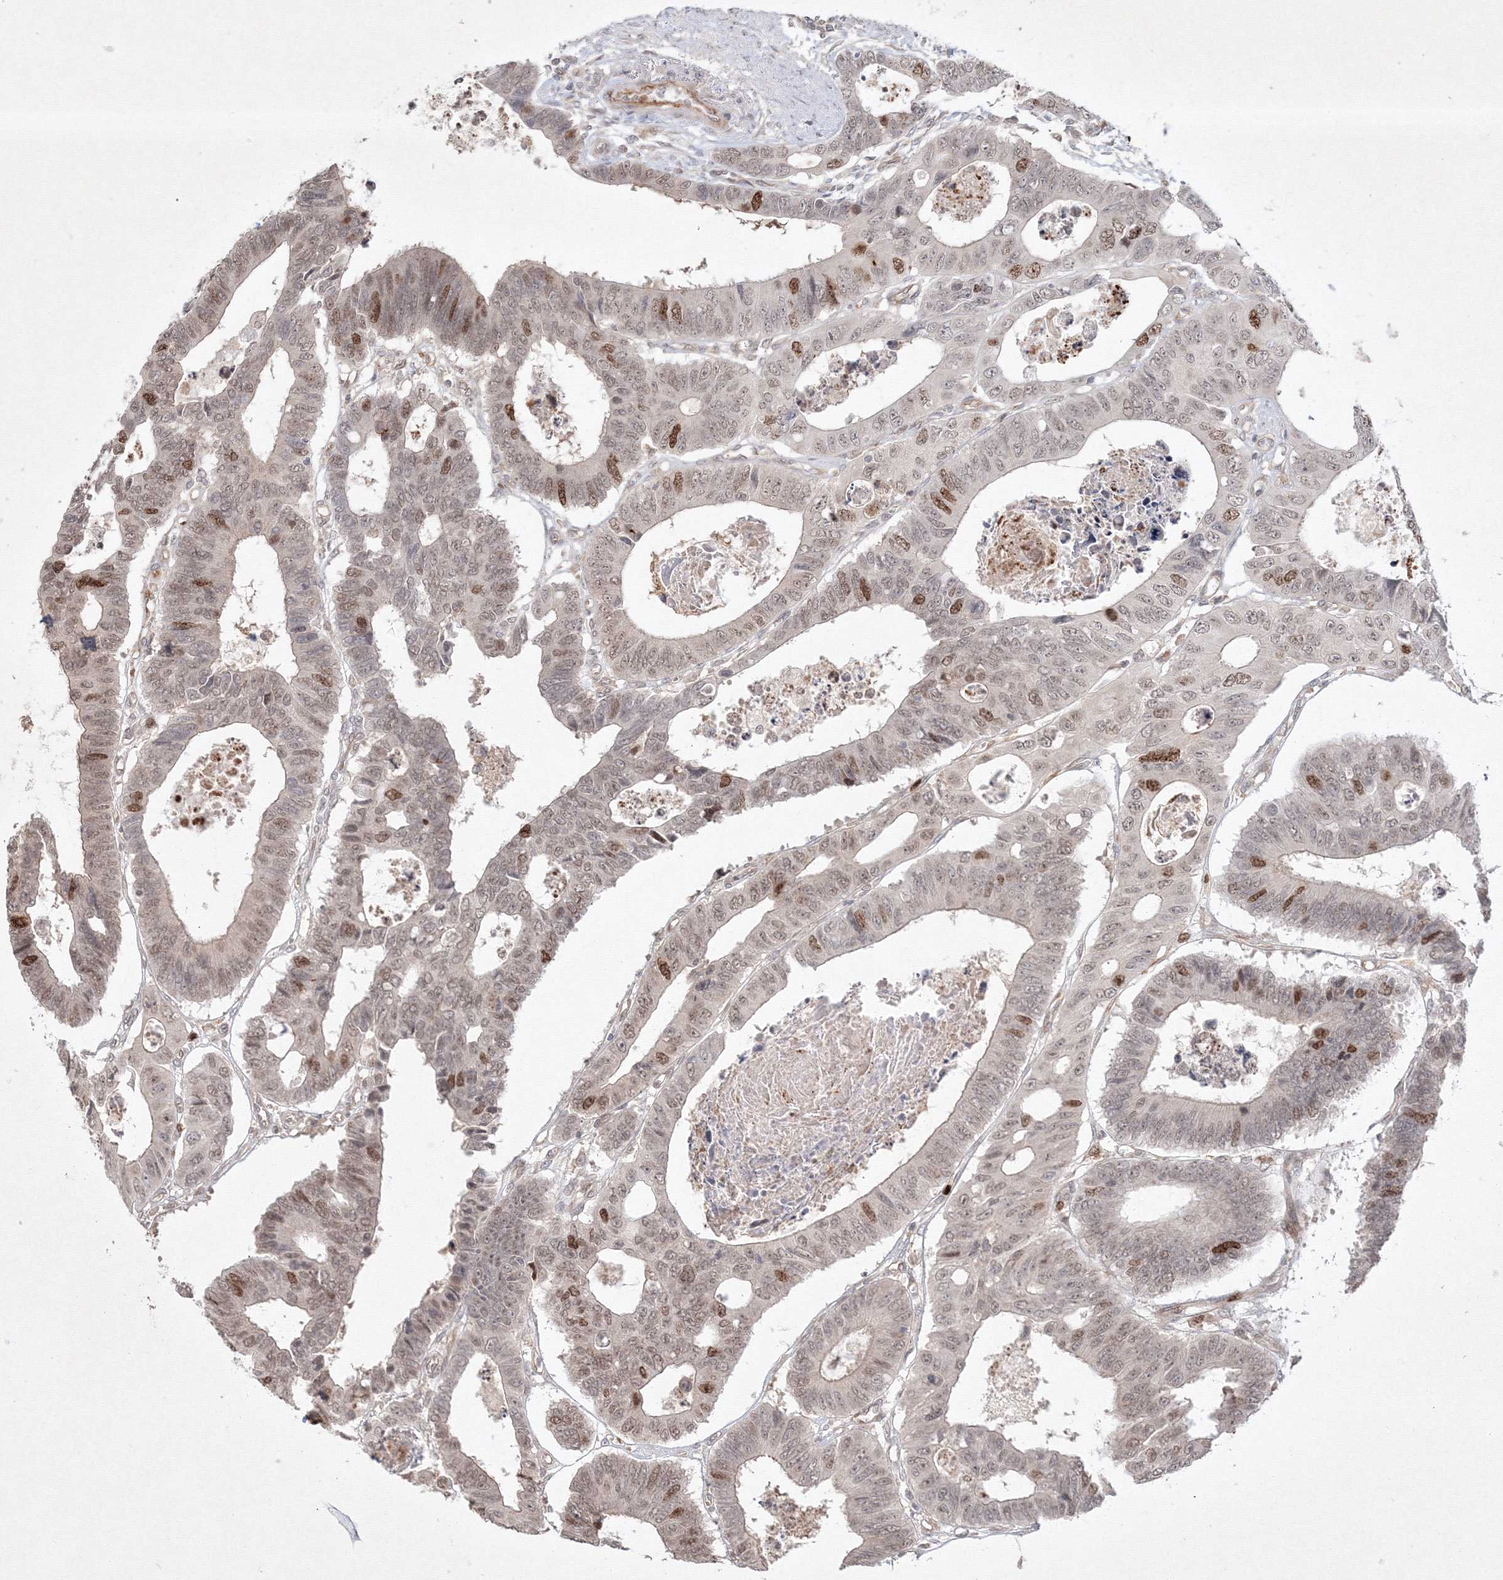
{"staining": {"intensity": "moderate", "quantity": "25%-75%", "location": "nuclear"}, "tissue": "colorectal cancer", "cell_type": "Tumor cells", "image_type": "cancer", "snomed": [{"axis": "morphology", "description": "Adenocarcinoma, NOS"}, {"axis": "topography", "description": "Rectum"}], "caption": "A high-resolution histopathology image shows IHC staining of adenocarcinoma (colorectal), which exhibits moderate nuclear positivity in approximately 25%-75% of tumor cells.", "gene": "KIF20A", "patient": {"sex": "male", "age": 84}}